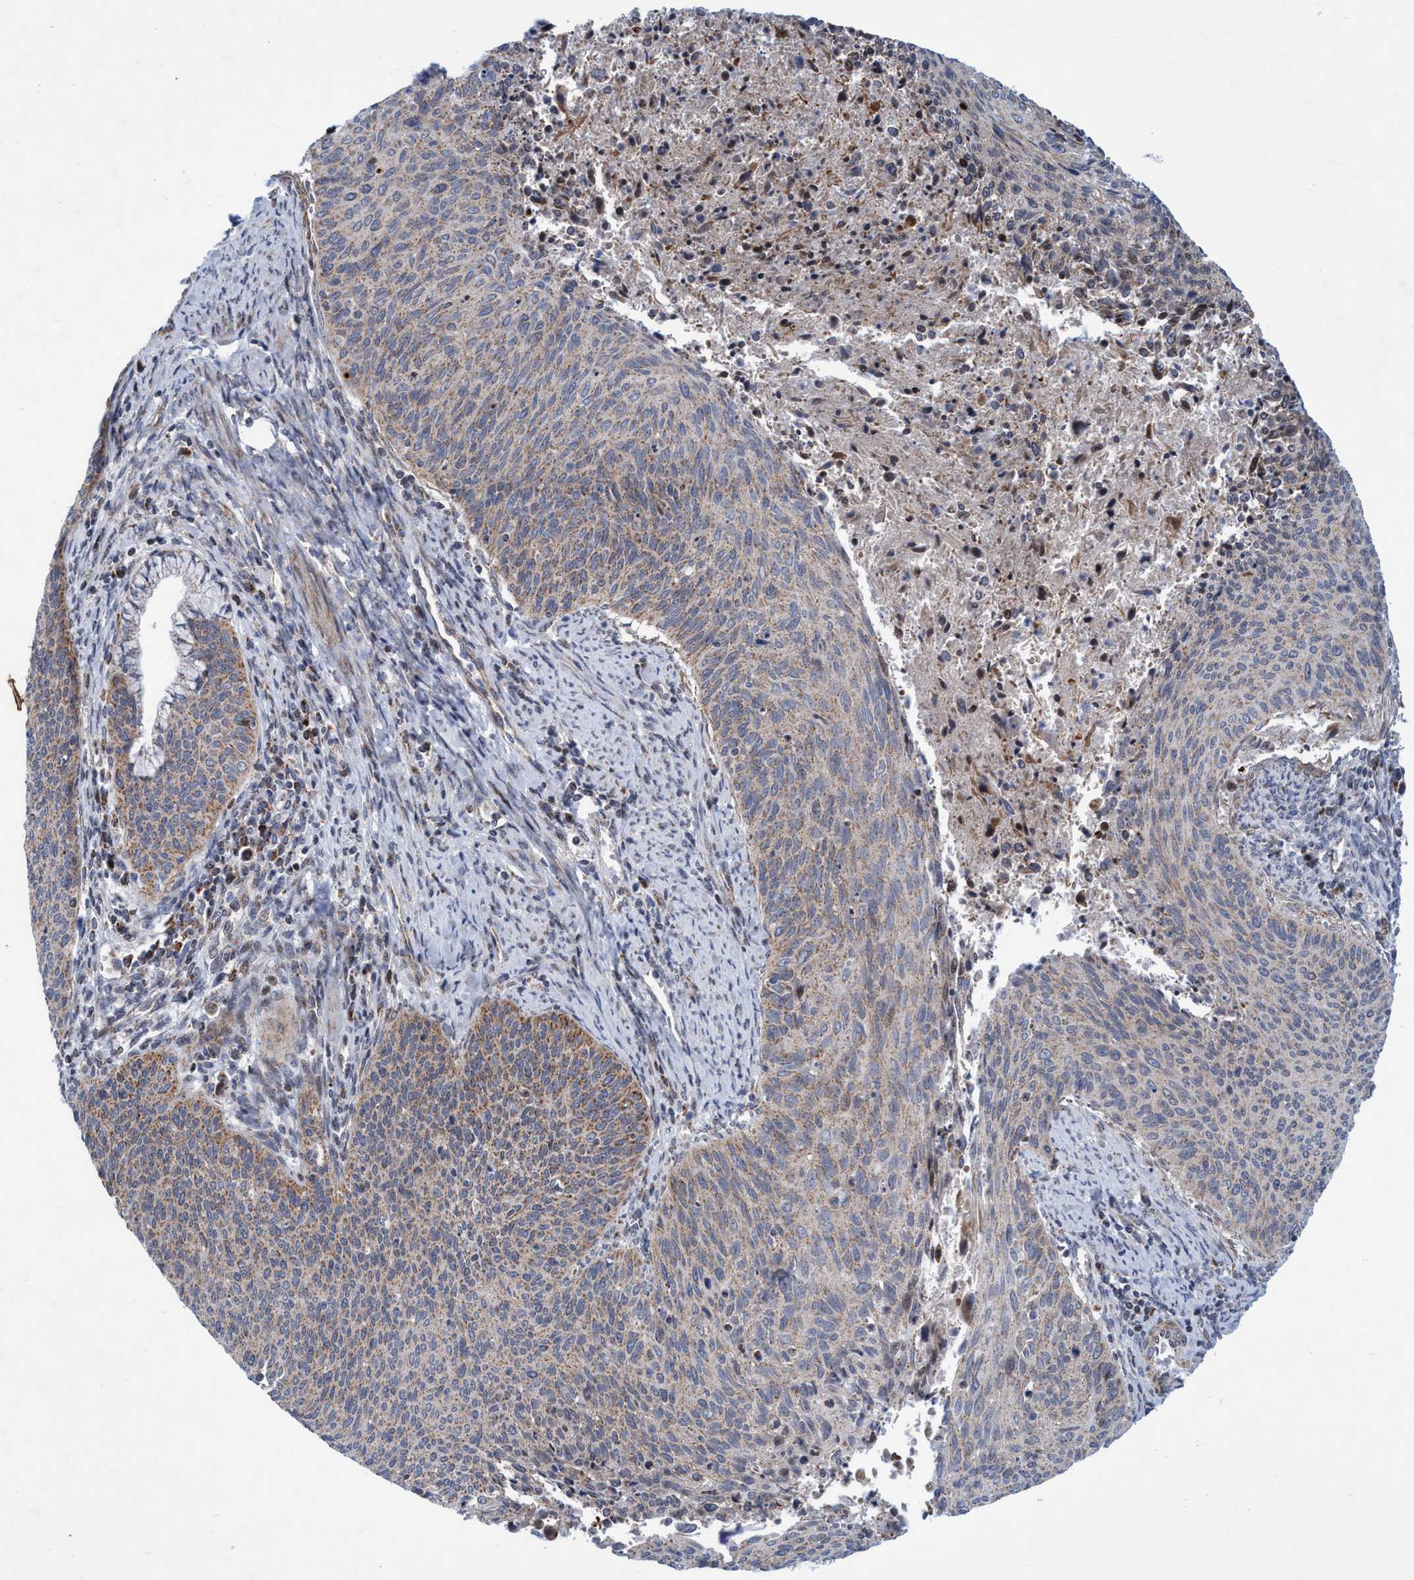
{"staining": {"intensity": "weak", "quantity": ">75%", "location": "cytoplasmic/membranous"}, "tissue": "cervical cancer", "cell_type": "Tumor cells", "image_type": "cancer", "snomed": [{"axis": "morphology", "description": "Squamous cell carcinoma, NOS"}, {"axis": "topography", "description": "Cervix"}], "caption": "Cervical squamous cell carcinoma was stained to show a protein in brown. There is low levels of weak cytoplasmic/membranous expression in about >75% of tumor cells. The protein of interest is shown in brown color, while the nuclei are stained blue.", "gene": "POLR1F", "patient": {"sex": "female", "age": 55}}